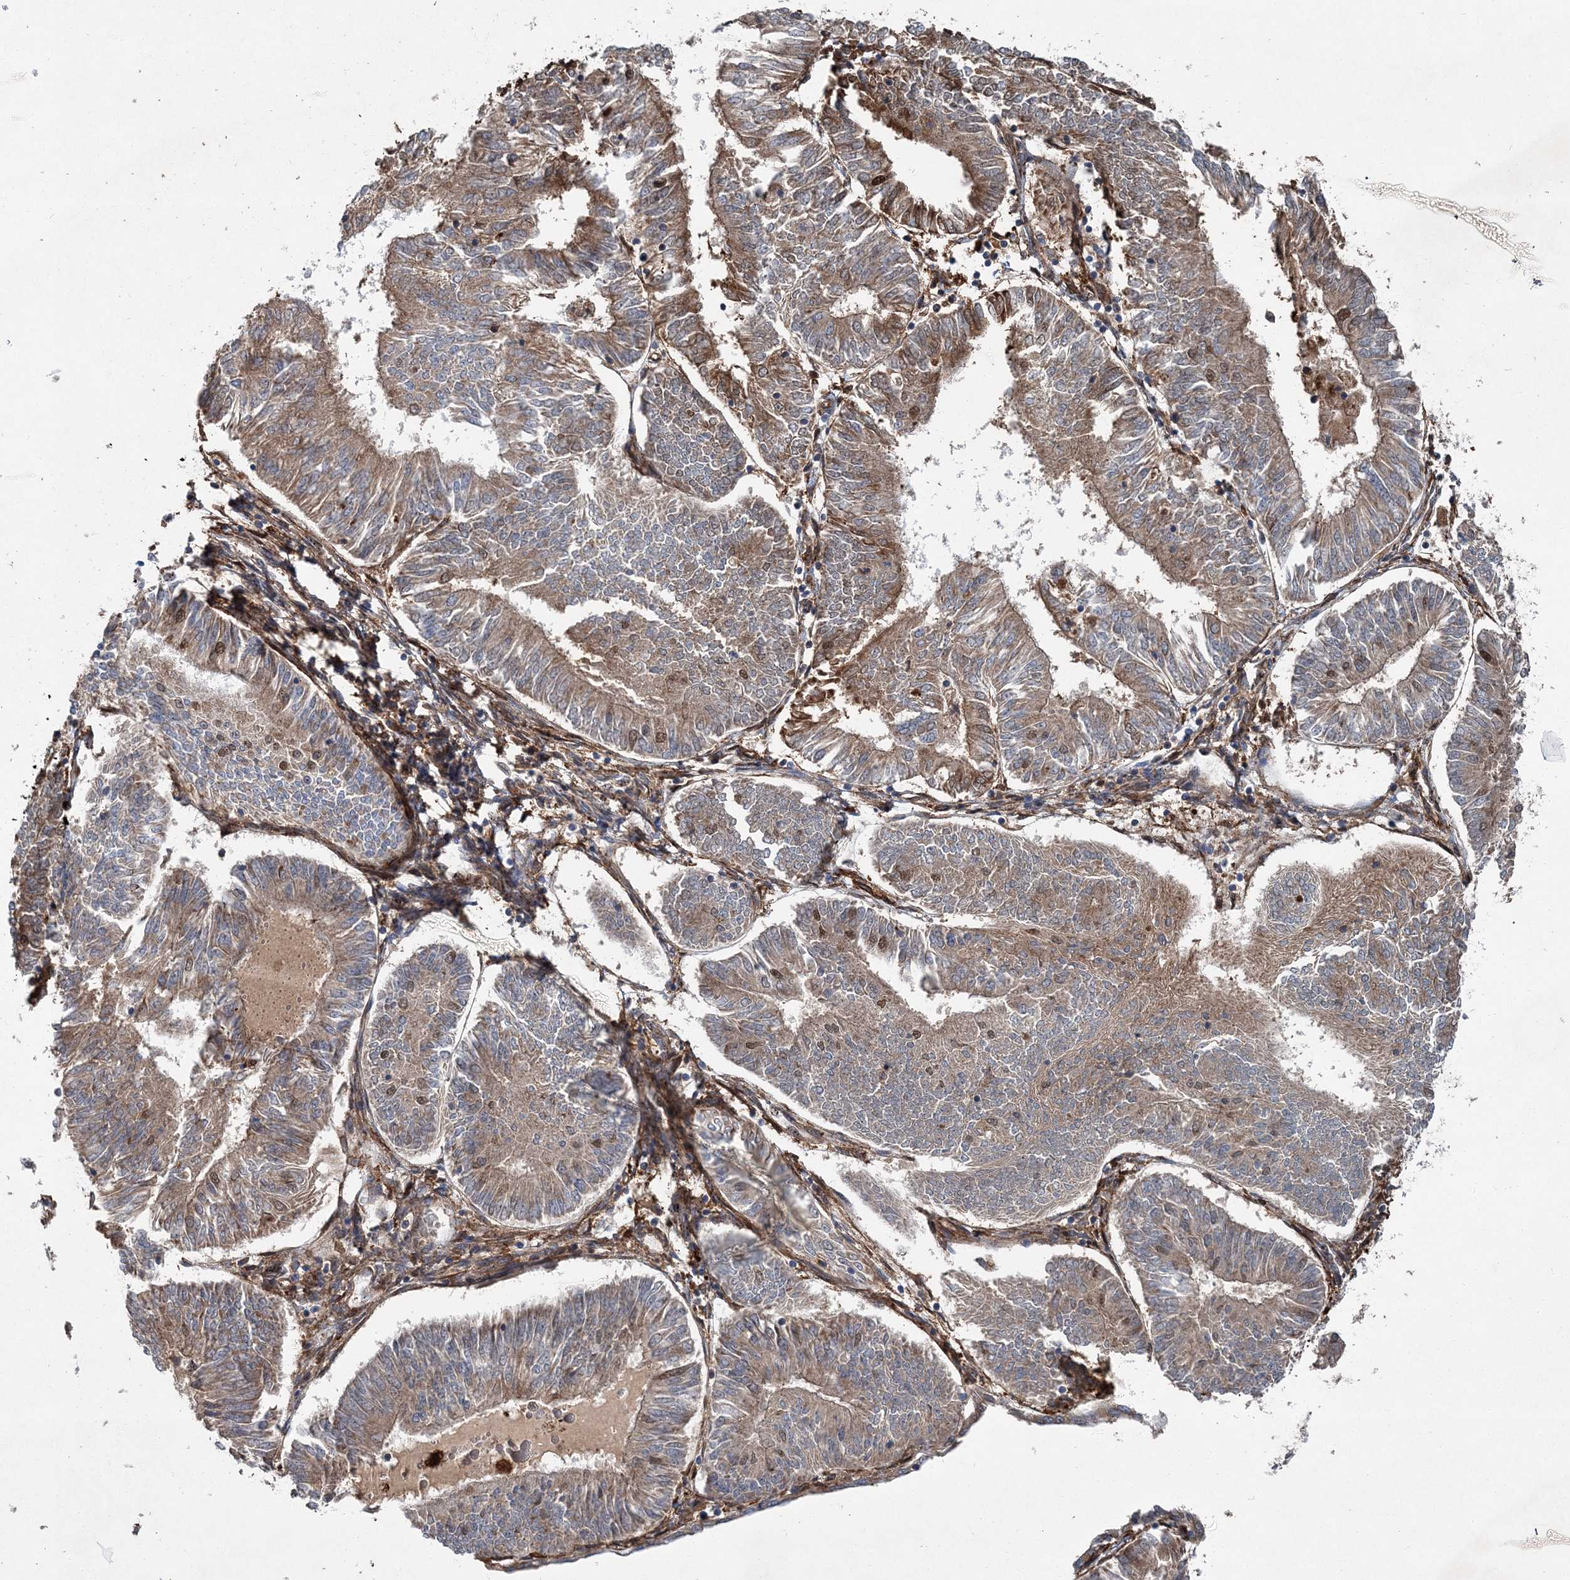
{"staining": {"intensity": "moderate", "quantity": ">75%", "location": "cytoplasmic/membranous"}, "tissue": "endometrial cancer", "cell_type": "Tumor cells", "image_type": "cancer", "snomed": [{"axis": "morphology", "description": "Adenocarcinoma, NOS"}, {"axis": "topography", "description": "Endometrium"}], "caption": "This photomicrograph reveals immunohistochemistry (IHC) staining of endometrial adenocarcinoma, with medium moderate cytoplasmic/membranous staining in approximately >75% of tumor cells.", "gene": "SPOPL", "patient": {"sex": "female", "age": 58}}